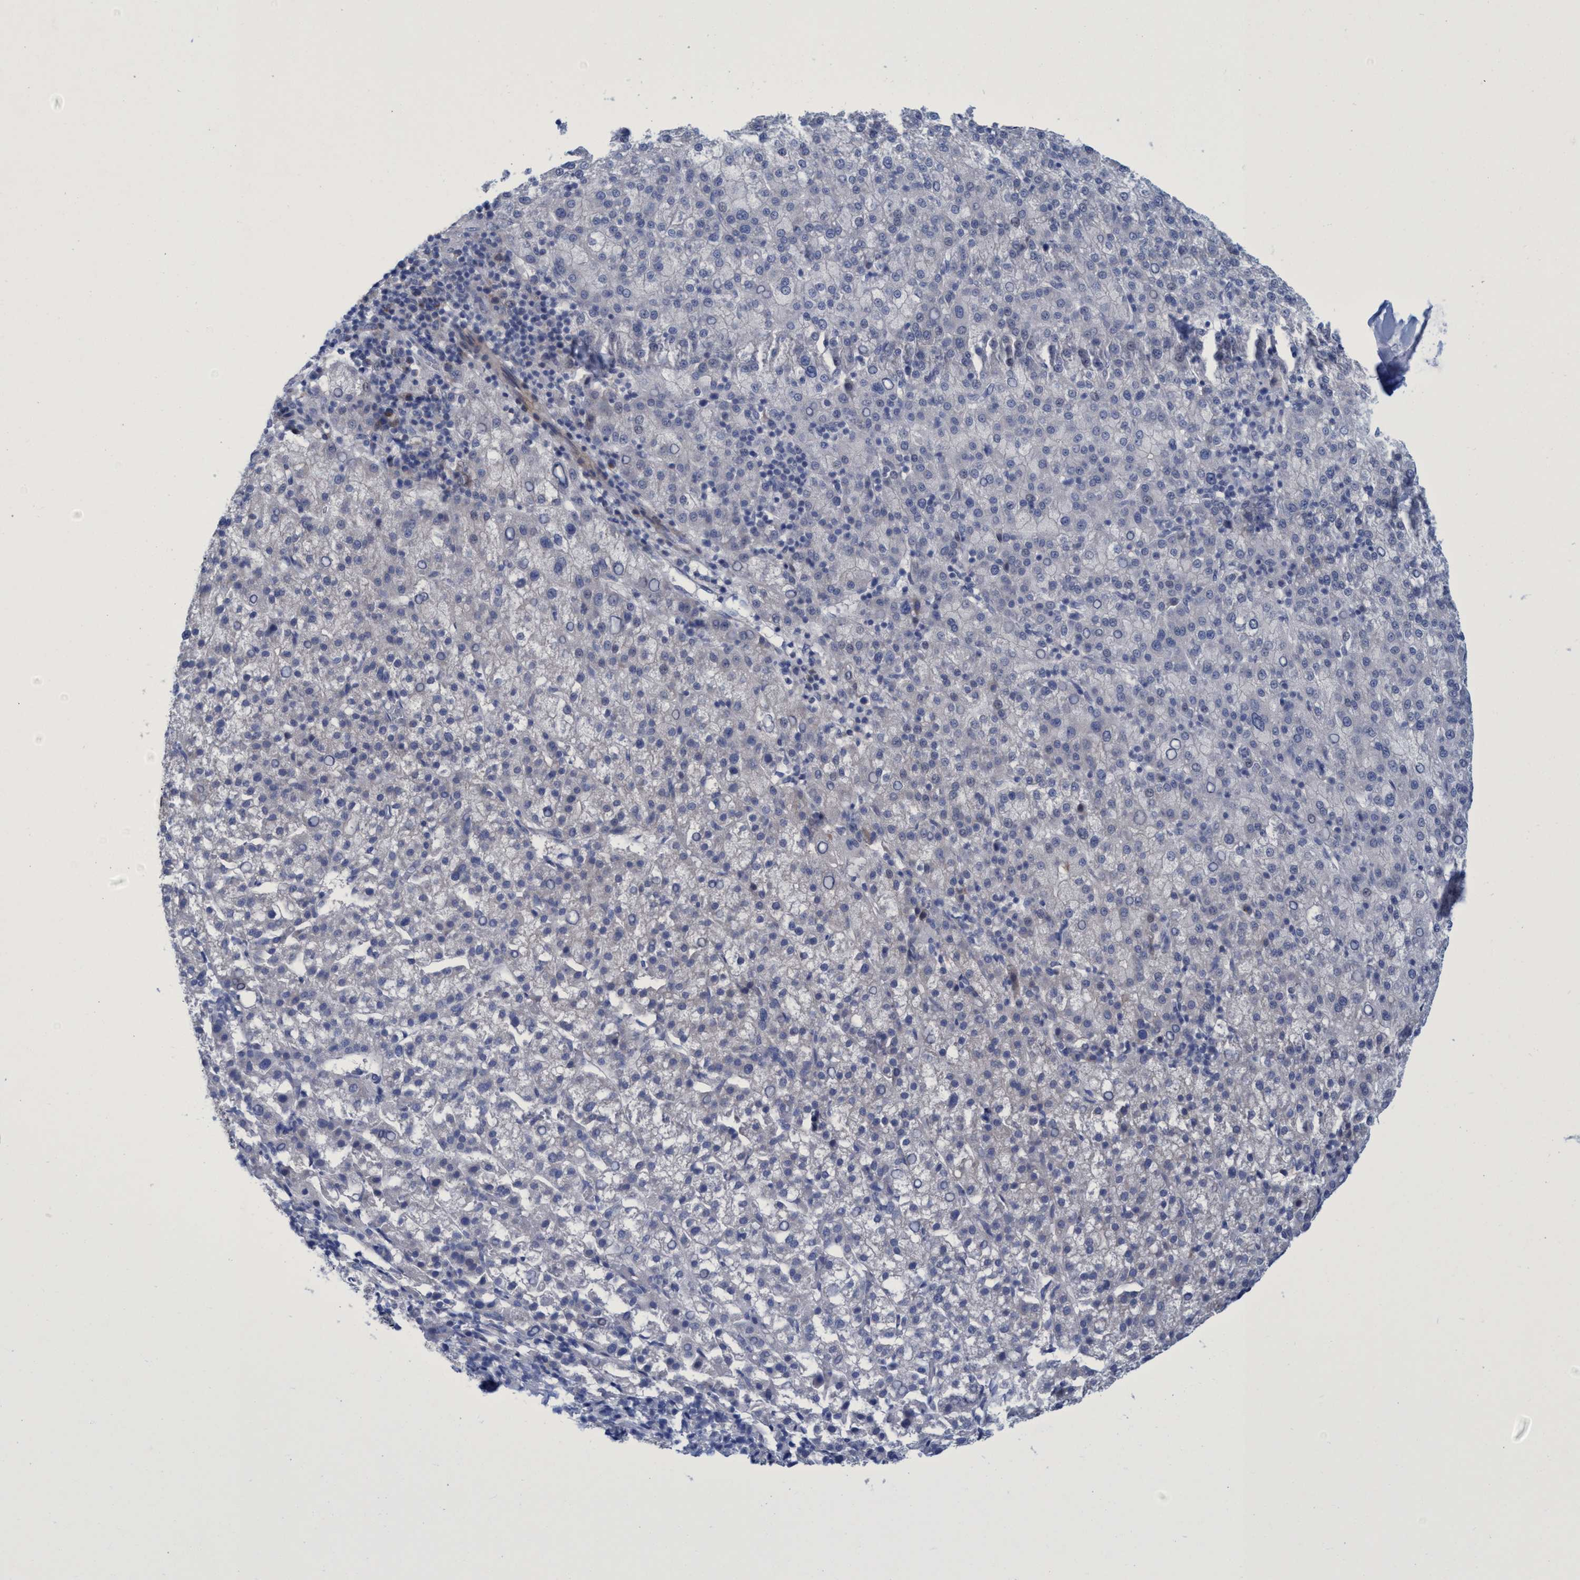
{"staining": {"intensity": "negative", "quantity": "none", "location": "none"}, "tissue": "liver cancer", "cell_type": "Tumor cells", "image_type": "cancer", "snomed": [{"axis": "morphology", "description": "Carcinoma, Hepatocellular, NOS"}, {"axis": "topography", "description": "Liver"}], "caption": "The immunohistochemistry (IHC) histopathology image has no significant staining in tumor cells of liver cancer tissue.", "gene": "R3HCC1", "patient": {"sex": "female", "age": 58}}